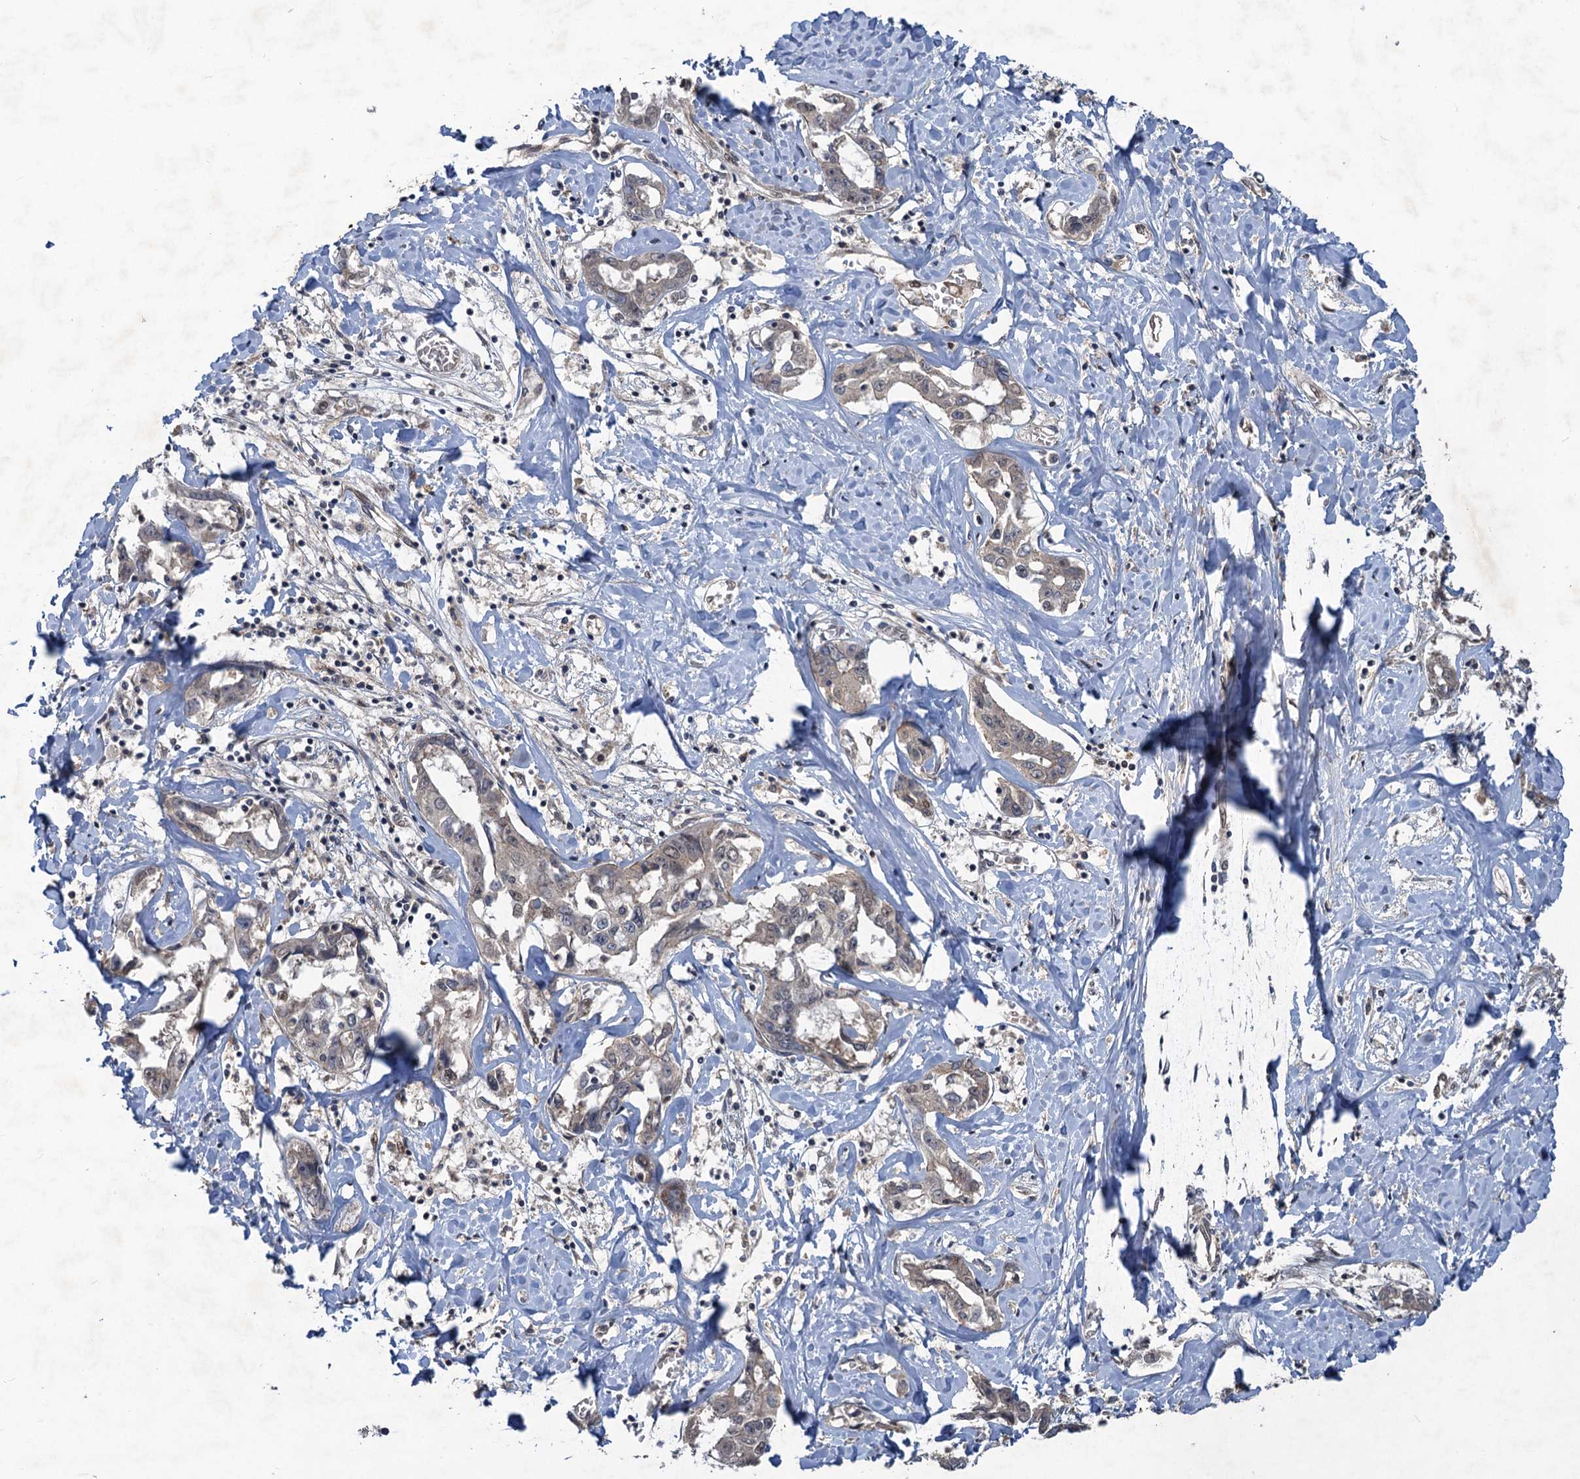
{"staining": {"intensity": "negative", "quantity": "none", "location": "none"}, "tissue": "liver cancer", "cell_type": "Tumor cells", "image_type": "cancer", "snomed": [{"axis": "morphology", "description": "Cholangiocarcinoma"}, {"axis": "topography", "description": "Liver"}], "caption": "Tumor cells are negative for brown protein staining in liver cancer (cholangiocarcinoma).", "gene": "NUDT22", "patient": {"sex": "male", "age": 59}}